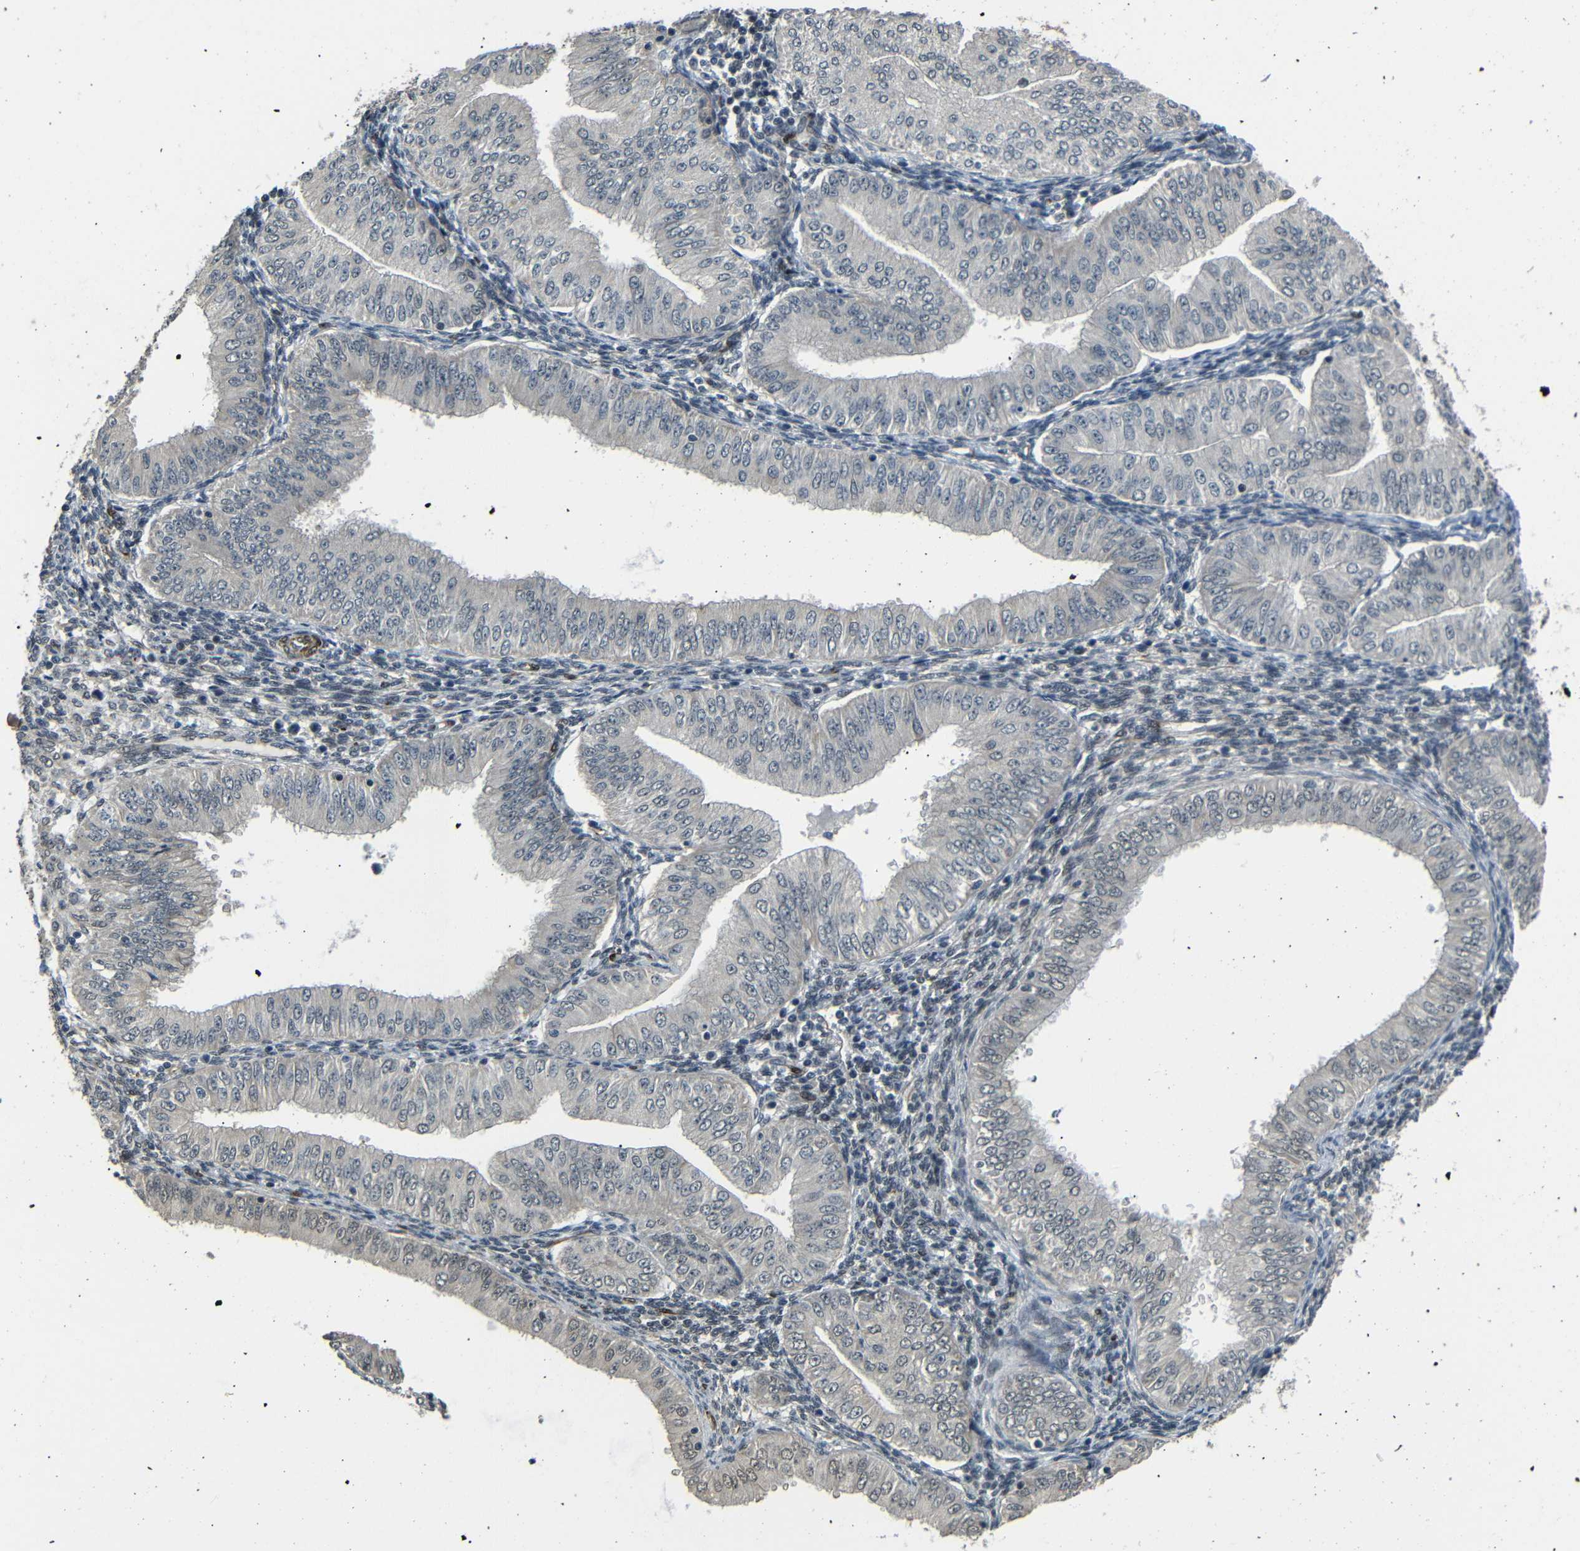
{"staining": {"intensity": "negative", "quantity": "none", "location": "none"}, "tissue": "endometrial cancer", "cell_type": "Tumor cells", "image_type": "cancer", "snomed": [{"axis": "morphology", "description": "Normal tissue, NOS"}, {"axis": "morphology", "description": "Adenocarcinoma, NOS"}, {"axis": "topography", "description": "Endometrium"}], "caption": "Tumor cells show no significant staining in endometrial cancer.", "gene": "TBX2", "patient": {"sex": "female", "age": 53}}